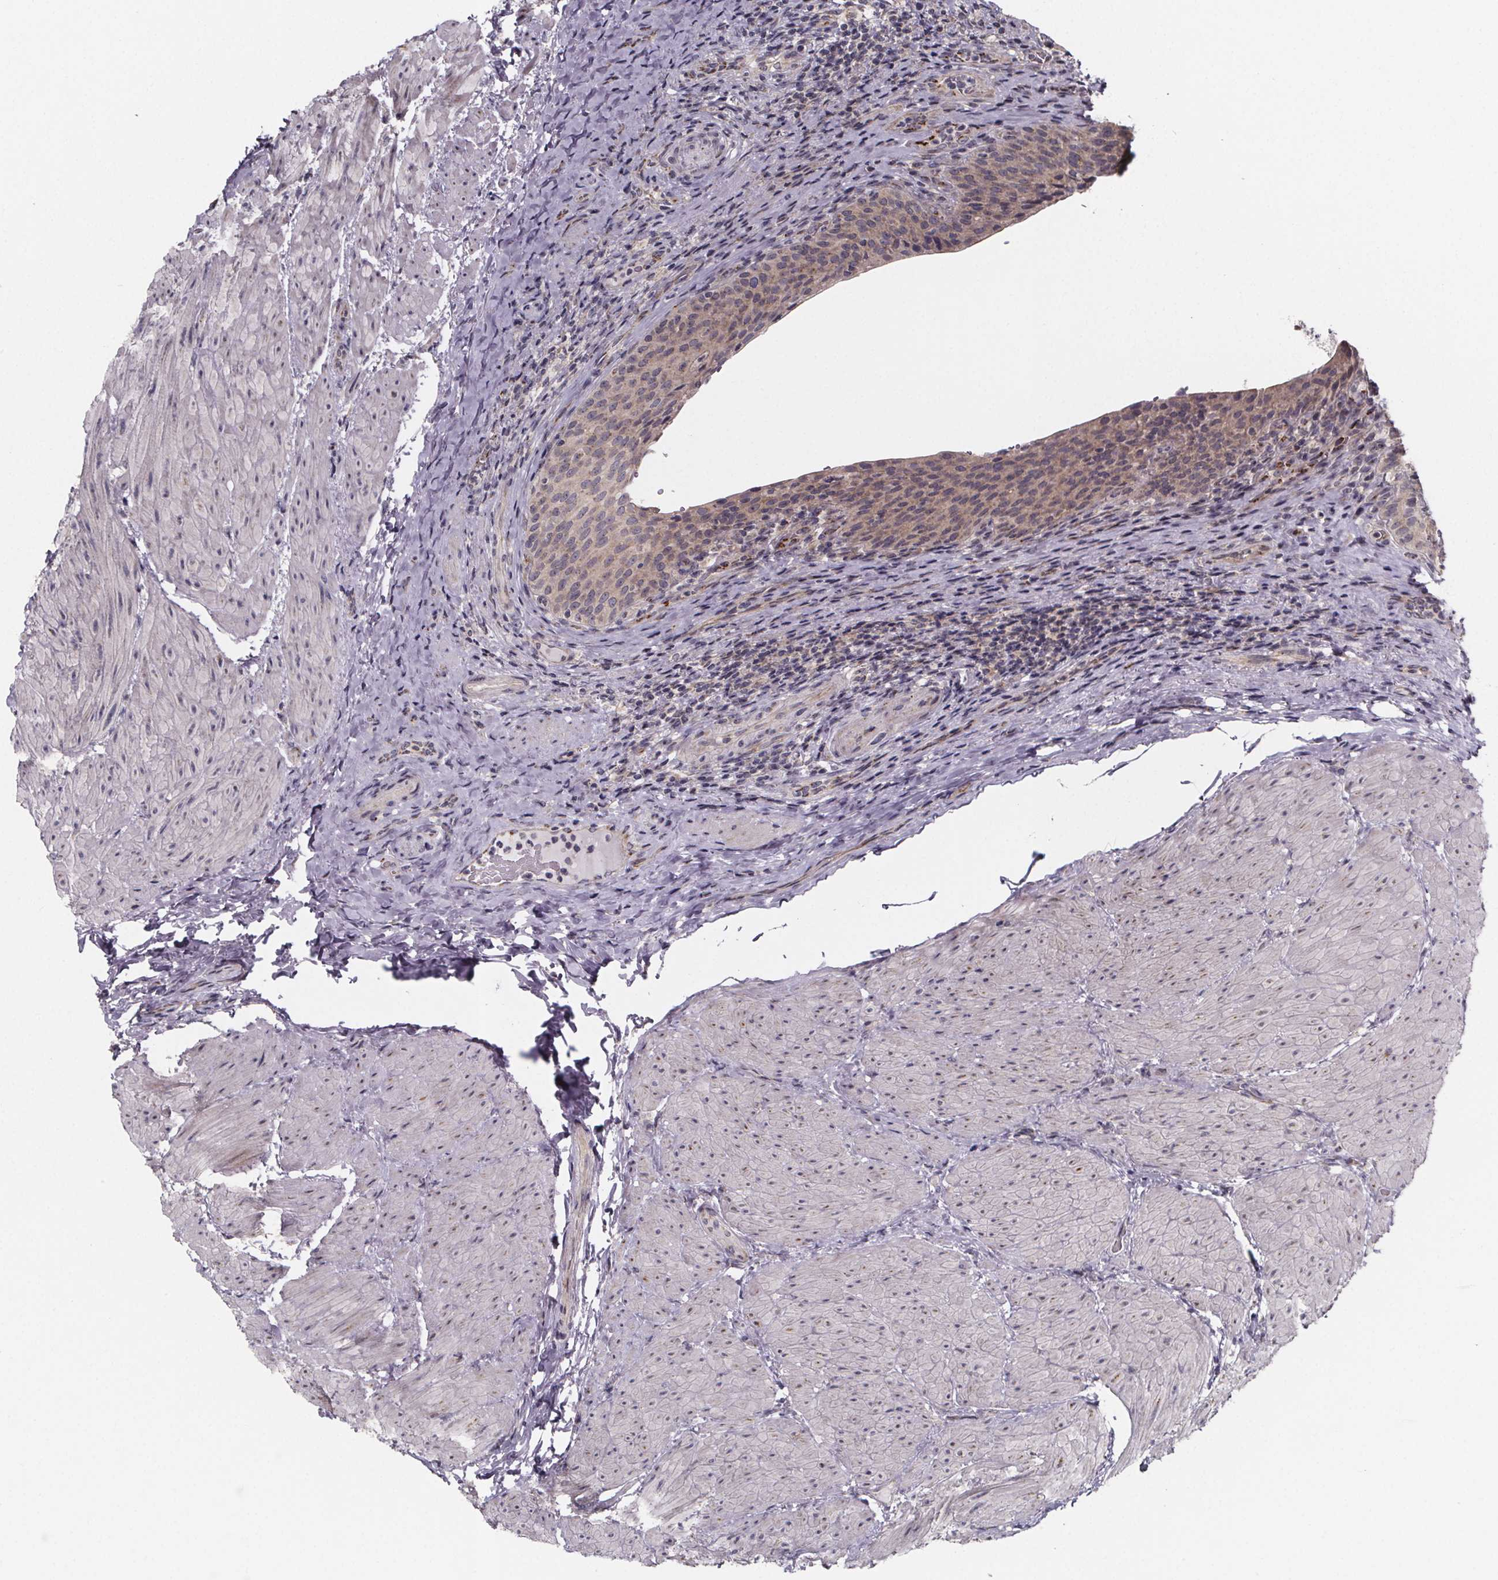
{"staining": {"intensity": "weak", "quantity": "25%-75%", "location": "cytoplasmic/membranous"}, "tissue": "urinary bladder", "cell_type": "Urothelial cells", "image_type": "normal", "snomed": [{"axis": "morphology", "description": "Normal tissue, NOS"}, {"axis": "topography", "description": "Urinary bladder"}, {"axis": "topography", "description": "Peripheral nerve tissue"}], "caption": "This image exhibits normal urinary bladder stained with immunohistochemistry to label a protein in brown. The cytoplasmic/membranous of urothelial cells show weak positivity for the protein. Nuclei are counter-stained blue.", "gene": "NDST1", "patient": {"sex": "male", "age": 66}}